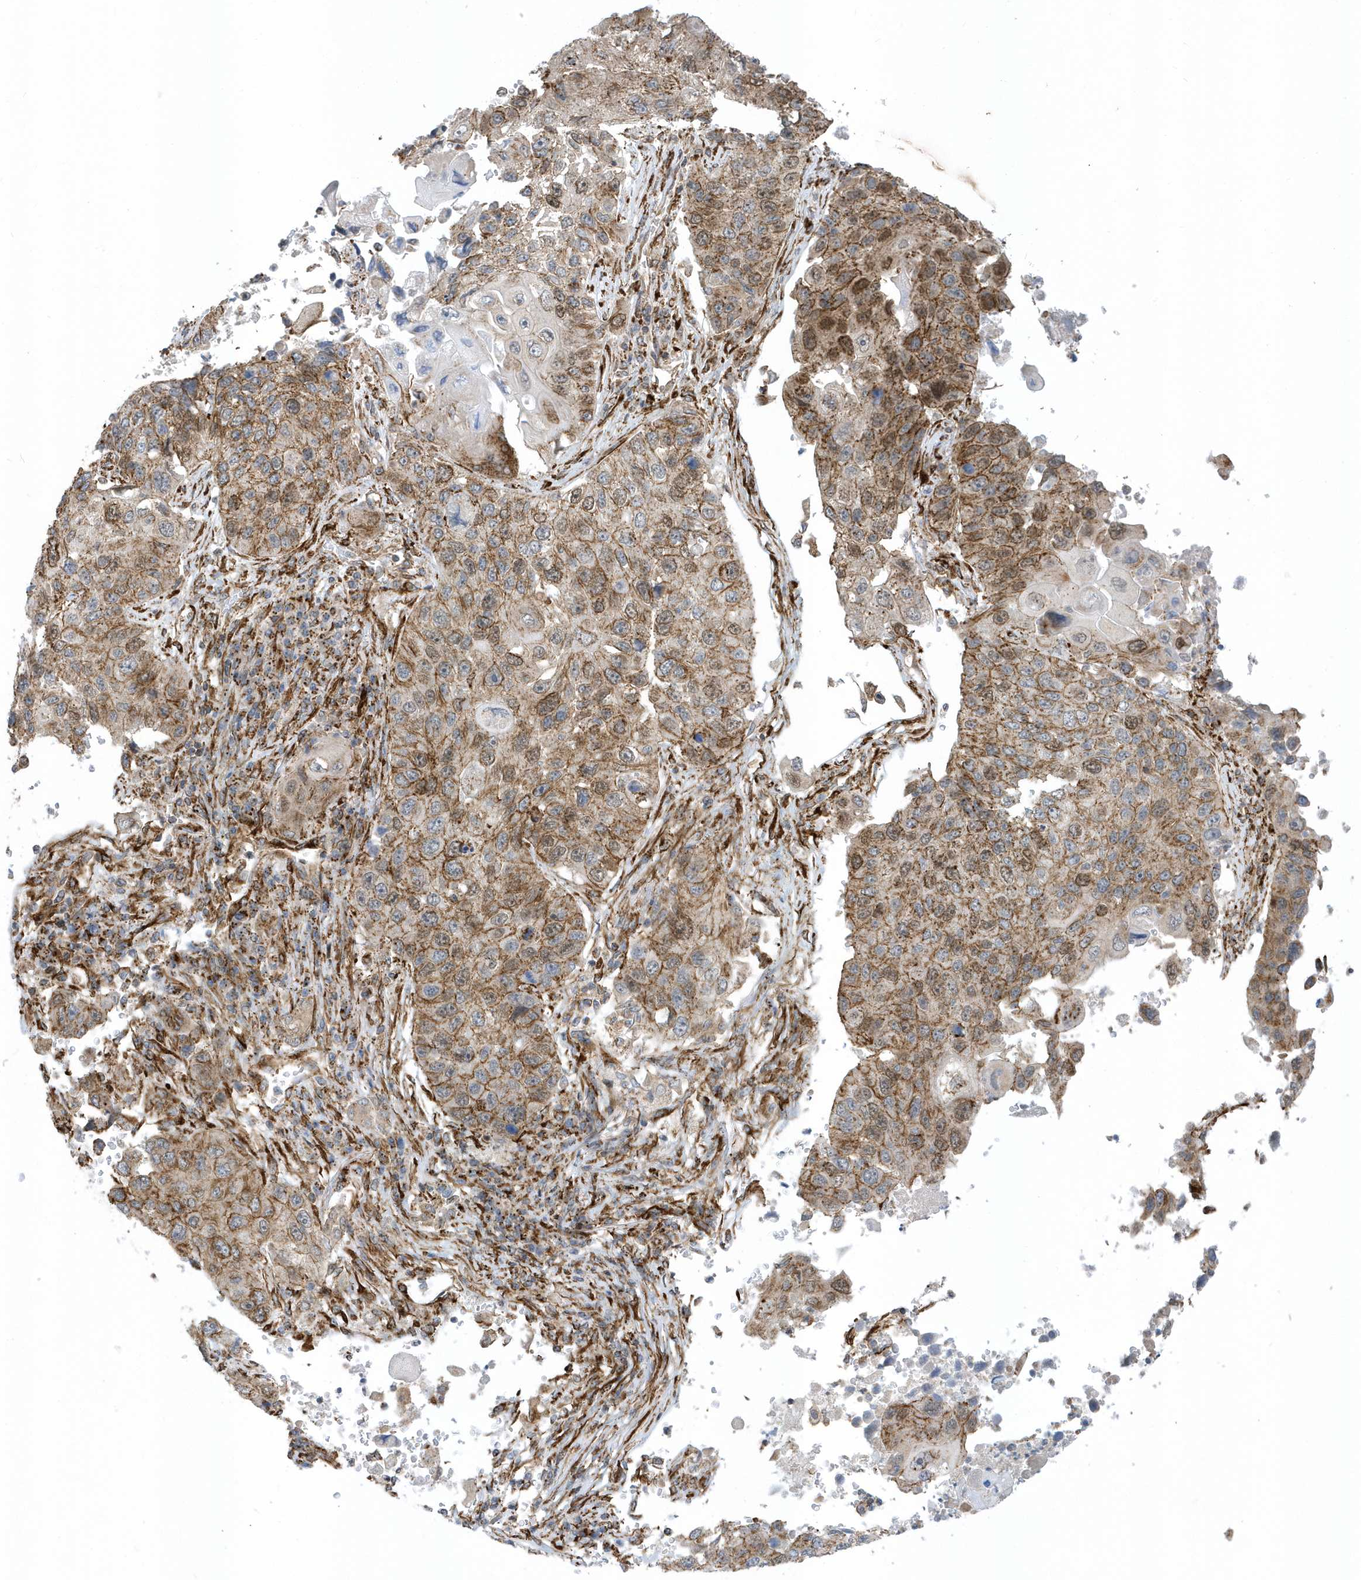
{"staining": {"intensity": "moderate", "quantity": ">75%", "location": "cytoplasmic/membranous,nuclear"}, "tissue": "lung cancer", "cell_type": "Tumor cells", "image_type": "cancer", "snomed": [{"axis": "morphology", "description": "Squamous cell carcinoma, NOS"}, {"axis": "topography", "description": "Lung"}], "caption": "A photomicrograph showing moderate cytoplasmic/membranous and nuclear expression in about >75% of tumor cells in lung cancer, as visualized by brown immunohistochemical staining.", "gene": "HRH4", "patient": {"sex": "male", "age": 61}}